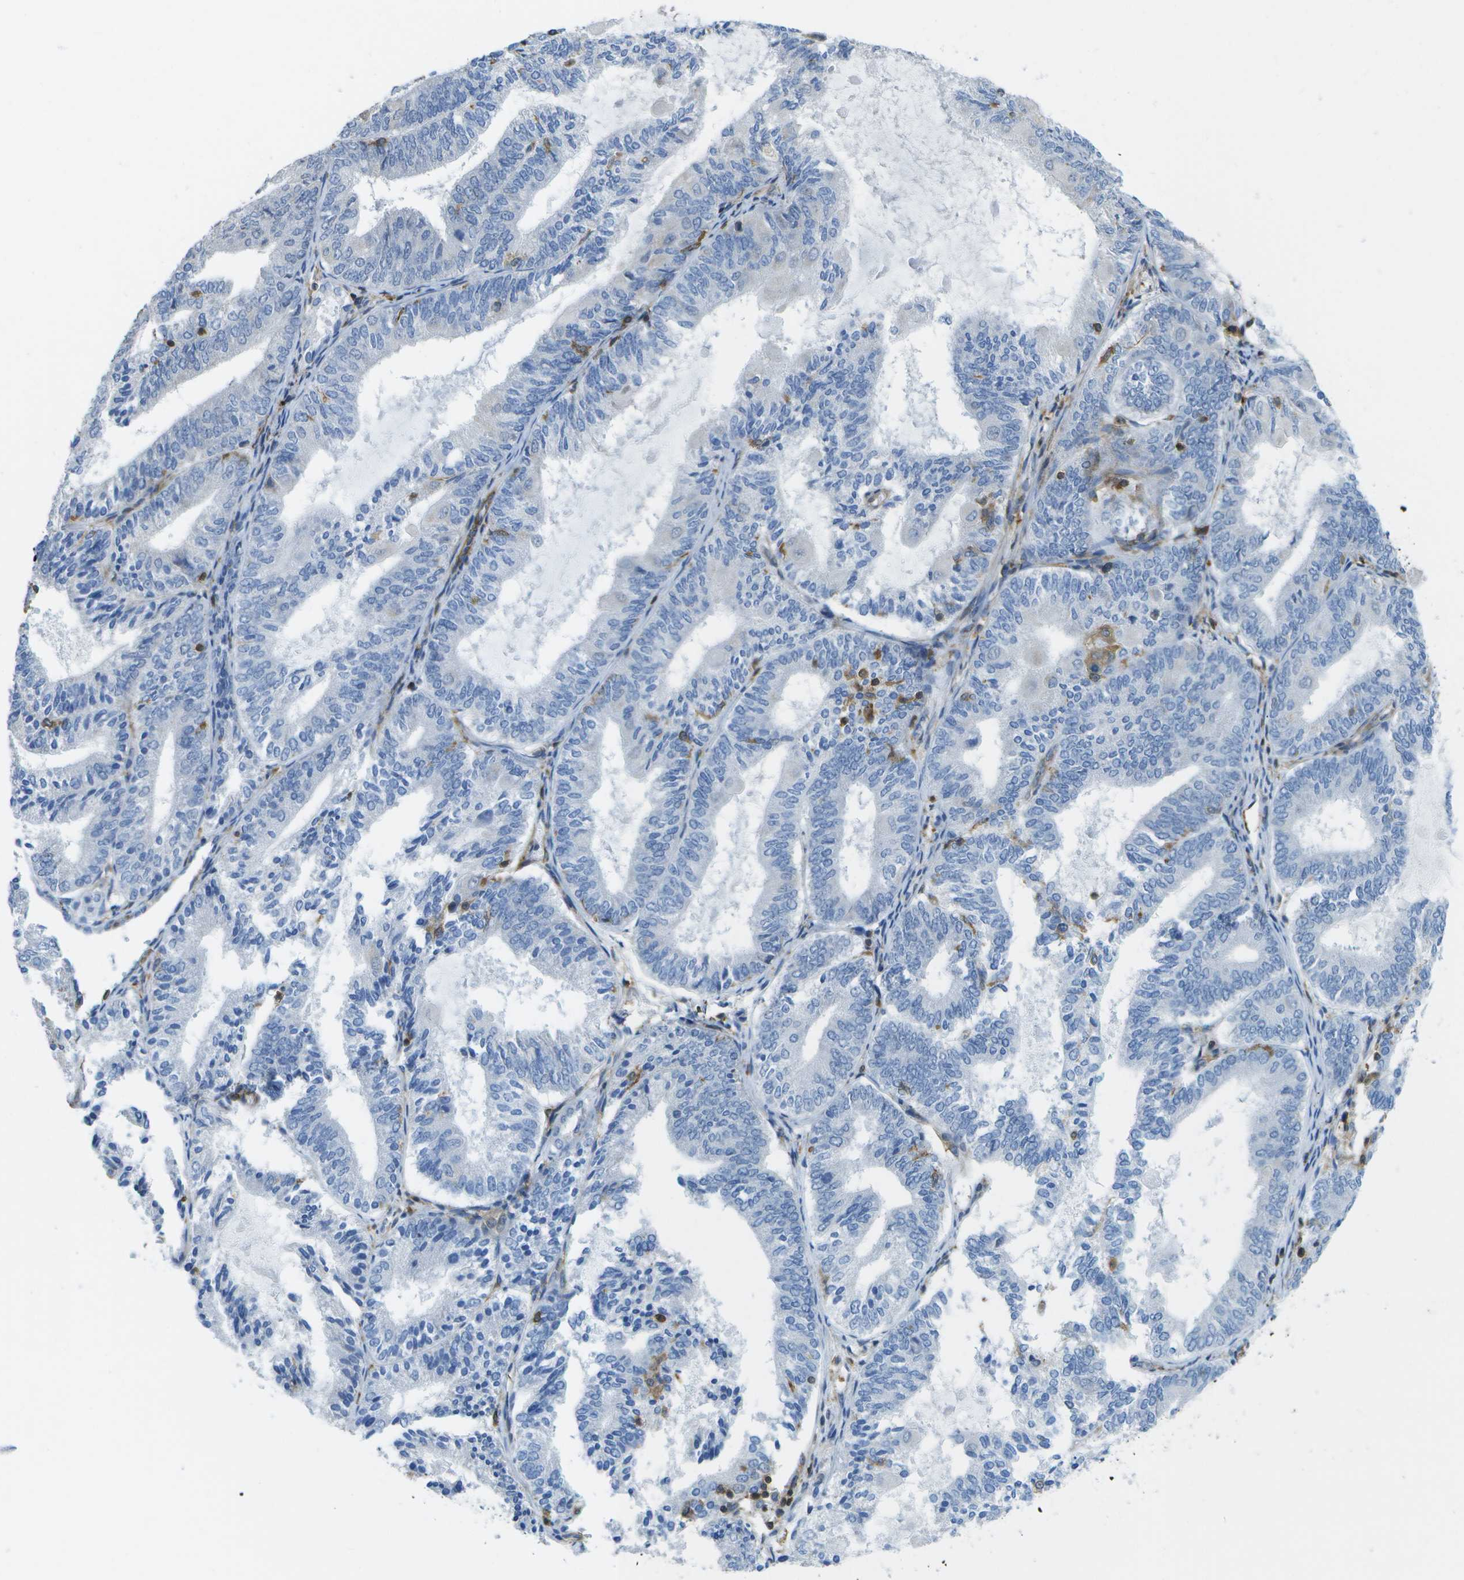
{"staining": {"intensity": "negative", "quantity": "none", "location": "none"}, "tissue": "endometrial cancer", "cell_type": "Tumor cells", "image_type": "cancer", "snomed": [{"axis": "morphology", "description": "Adenocarcinoma, NOS"}, {"axis": "topography", "description": "Endometrium"}], "caption": "Immunohistochemistry micrograph of neoplastic tissue: adenocarcinoma (endometrial) stained with DAB (3,3'-diaminobenzidine) shows no significant protein expression in tumor cells.", "gene": "RCSD1", "patient": {"sex": "female", "age": 81}}